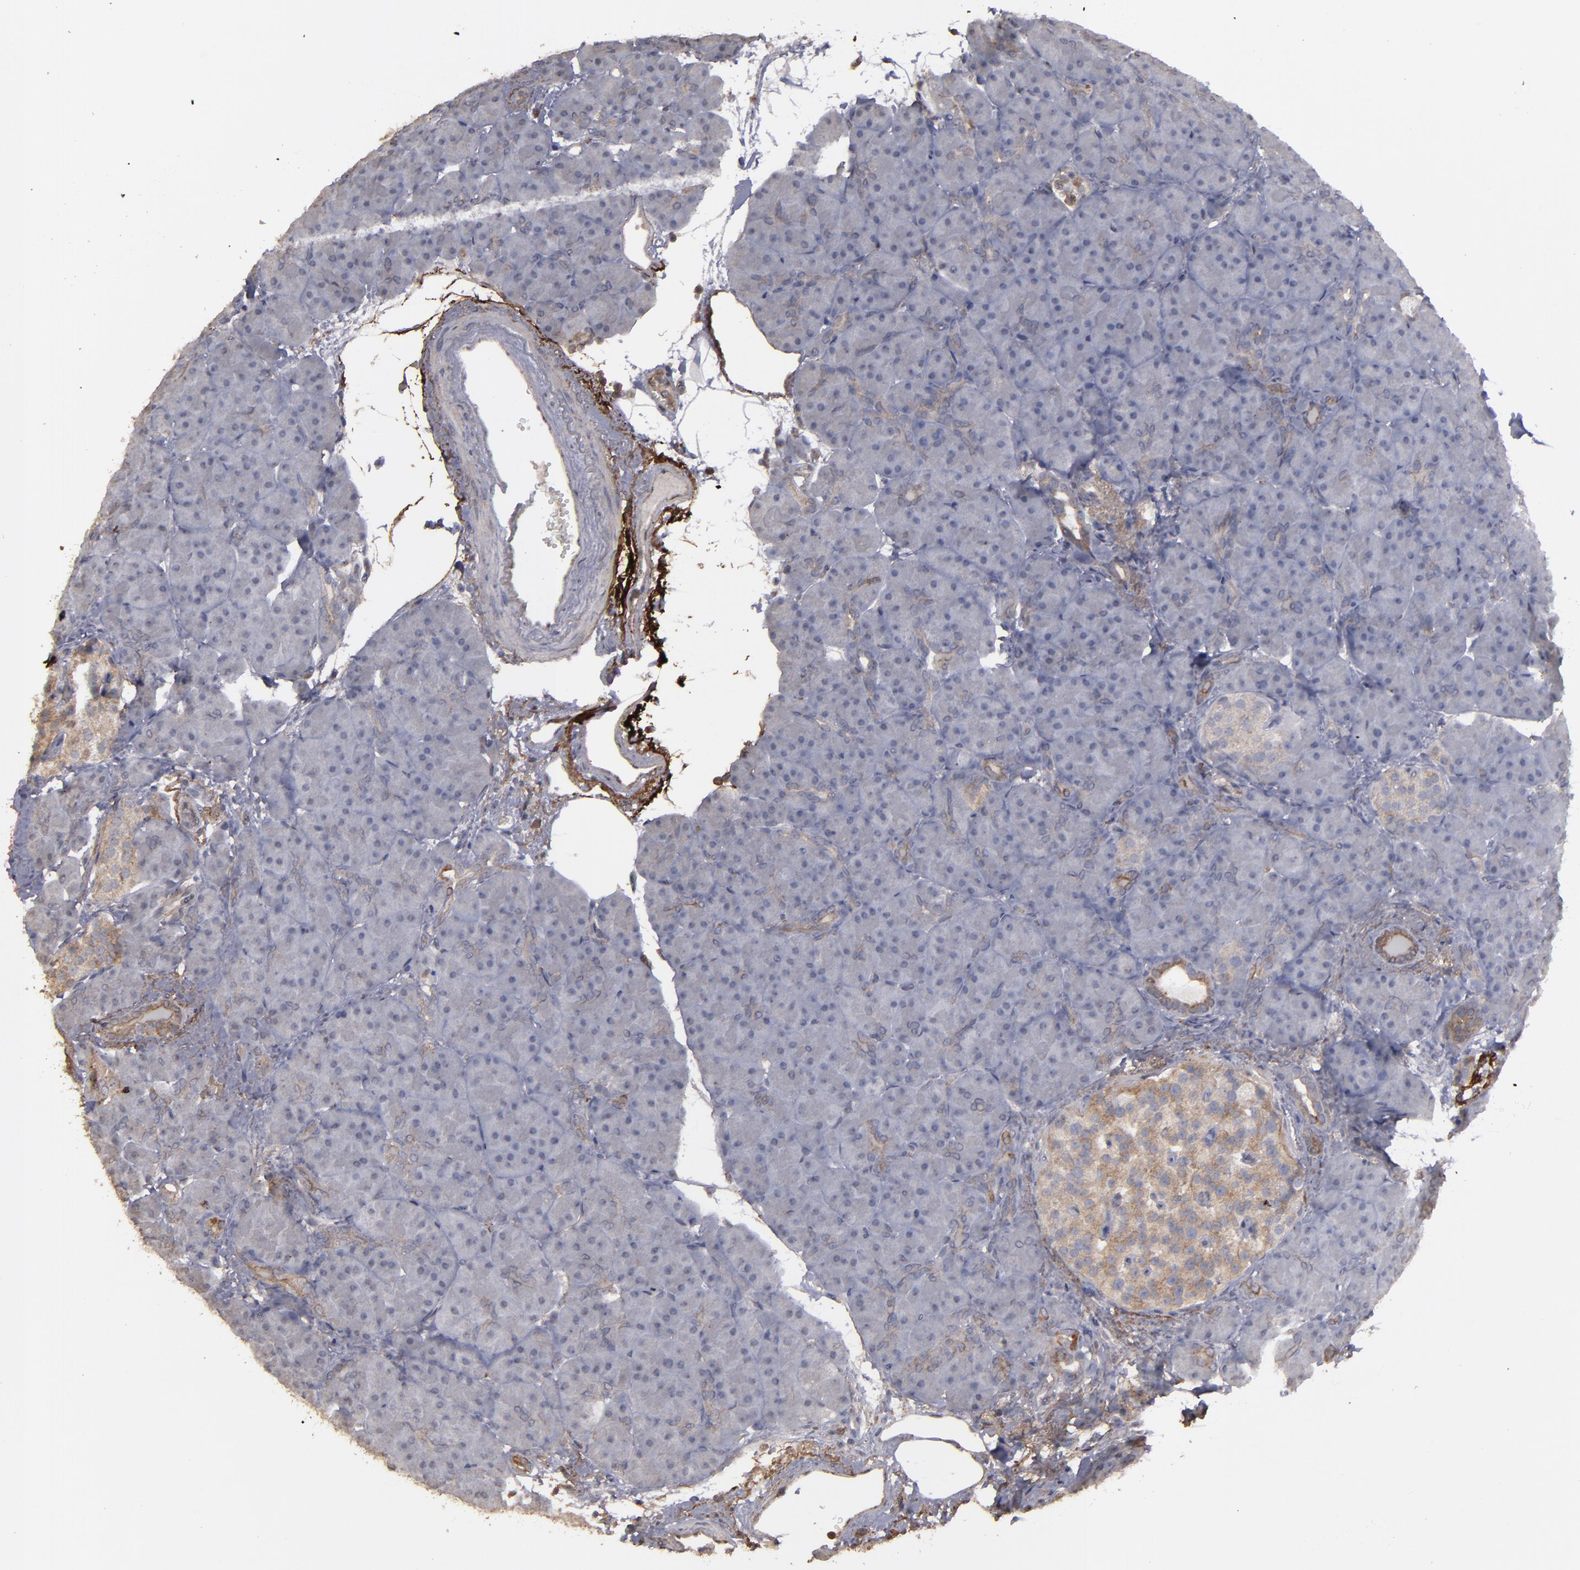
{"staining": {"intensity": "negative", "quantity": "none", "location": "none"}, "tissue": "pancreas", "cell_type": "Exocrine glandular cells", "image_type": "normal", "snomed": [{"axis": "morphology", "description": "Normal tissue, NOS"}, {"axis": "topography", "description": "Pancreas"}], "caption": "High magnification brightfield microscopy of unremarkable pancreas stained with DAB (3,3'-diaminobenzidine) (brown) and counterstained with hematoxylin (blue): exocrine glandular cells show no significant expression. (Stains: DAB (3,3'-diaminobenzidine) immunohistochemistry (IHC) with hematoxylin counter stain, Microscopy: brightfield microscopy at high magnification).", "gene": "CD55", "patient": {"sex": "male", "age": 66}}